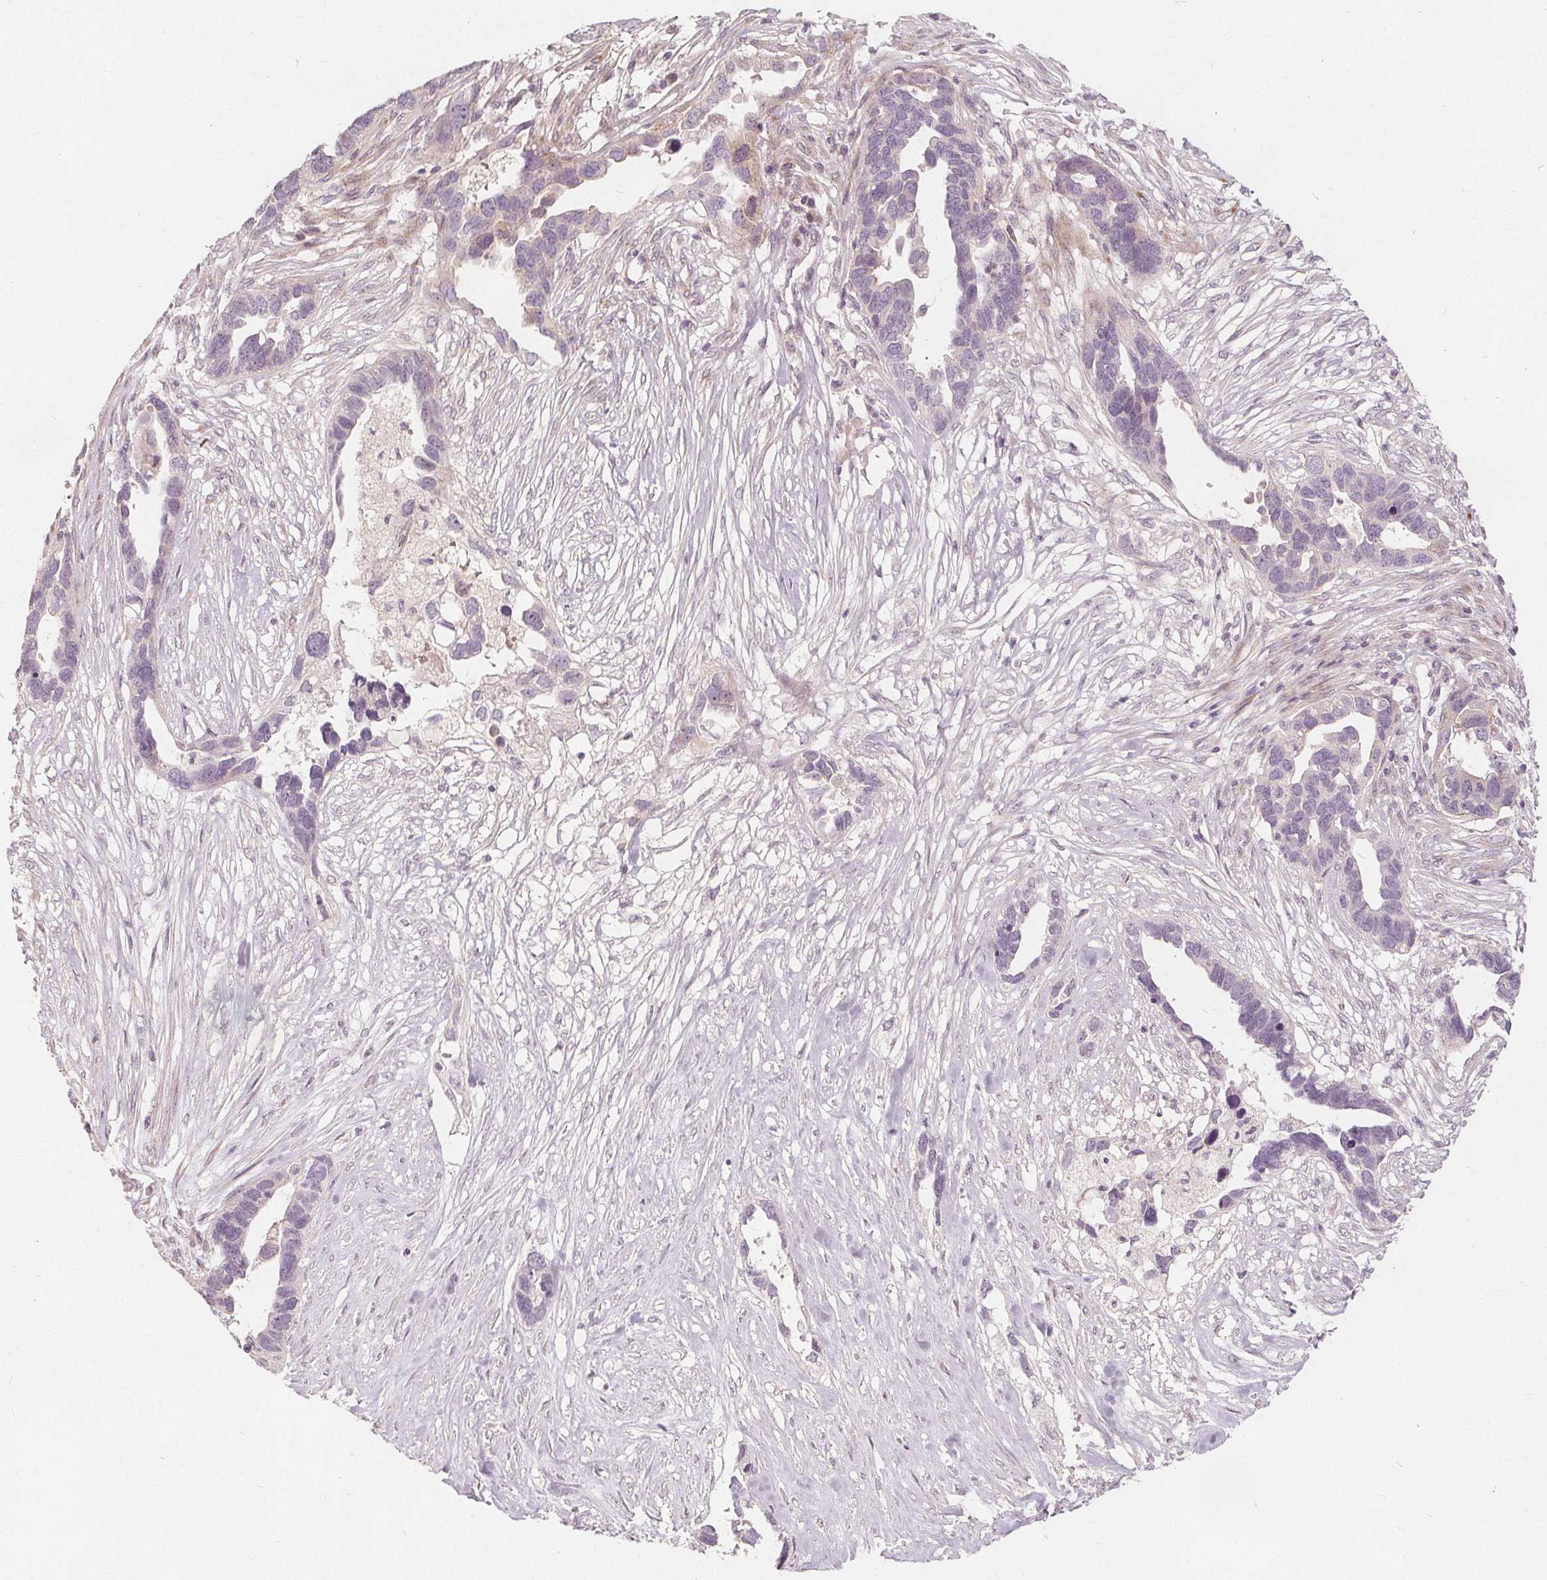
{"staining": {"intensity": "negative", "quantity": "none", "location": "none"}, "tissue": "ovarian cancer", "cell_type": "Tumor cells", "image_type": "cancer", "snomed": [{"axis": "morphology", "description": "Cystadenocarcinoma, serous, NOS"}, {"axis": "topography", "description": "Ovary"}], "caption": "Tumor cells are negative for brown protein staining in ovarian serous cystadenocarcinoma. Brightfield microscopy of IHC stained with DAB (brown) and hematoxylin (blue), captured at high magnification.", "gene": "PTPRT", "patient": {"sex": "female", "age": 54}}